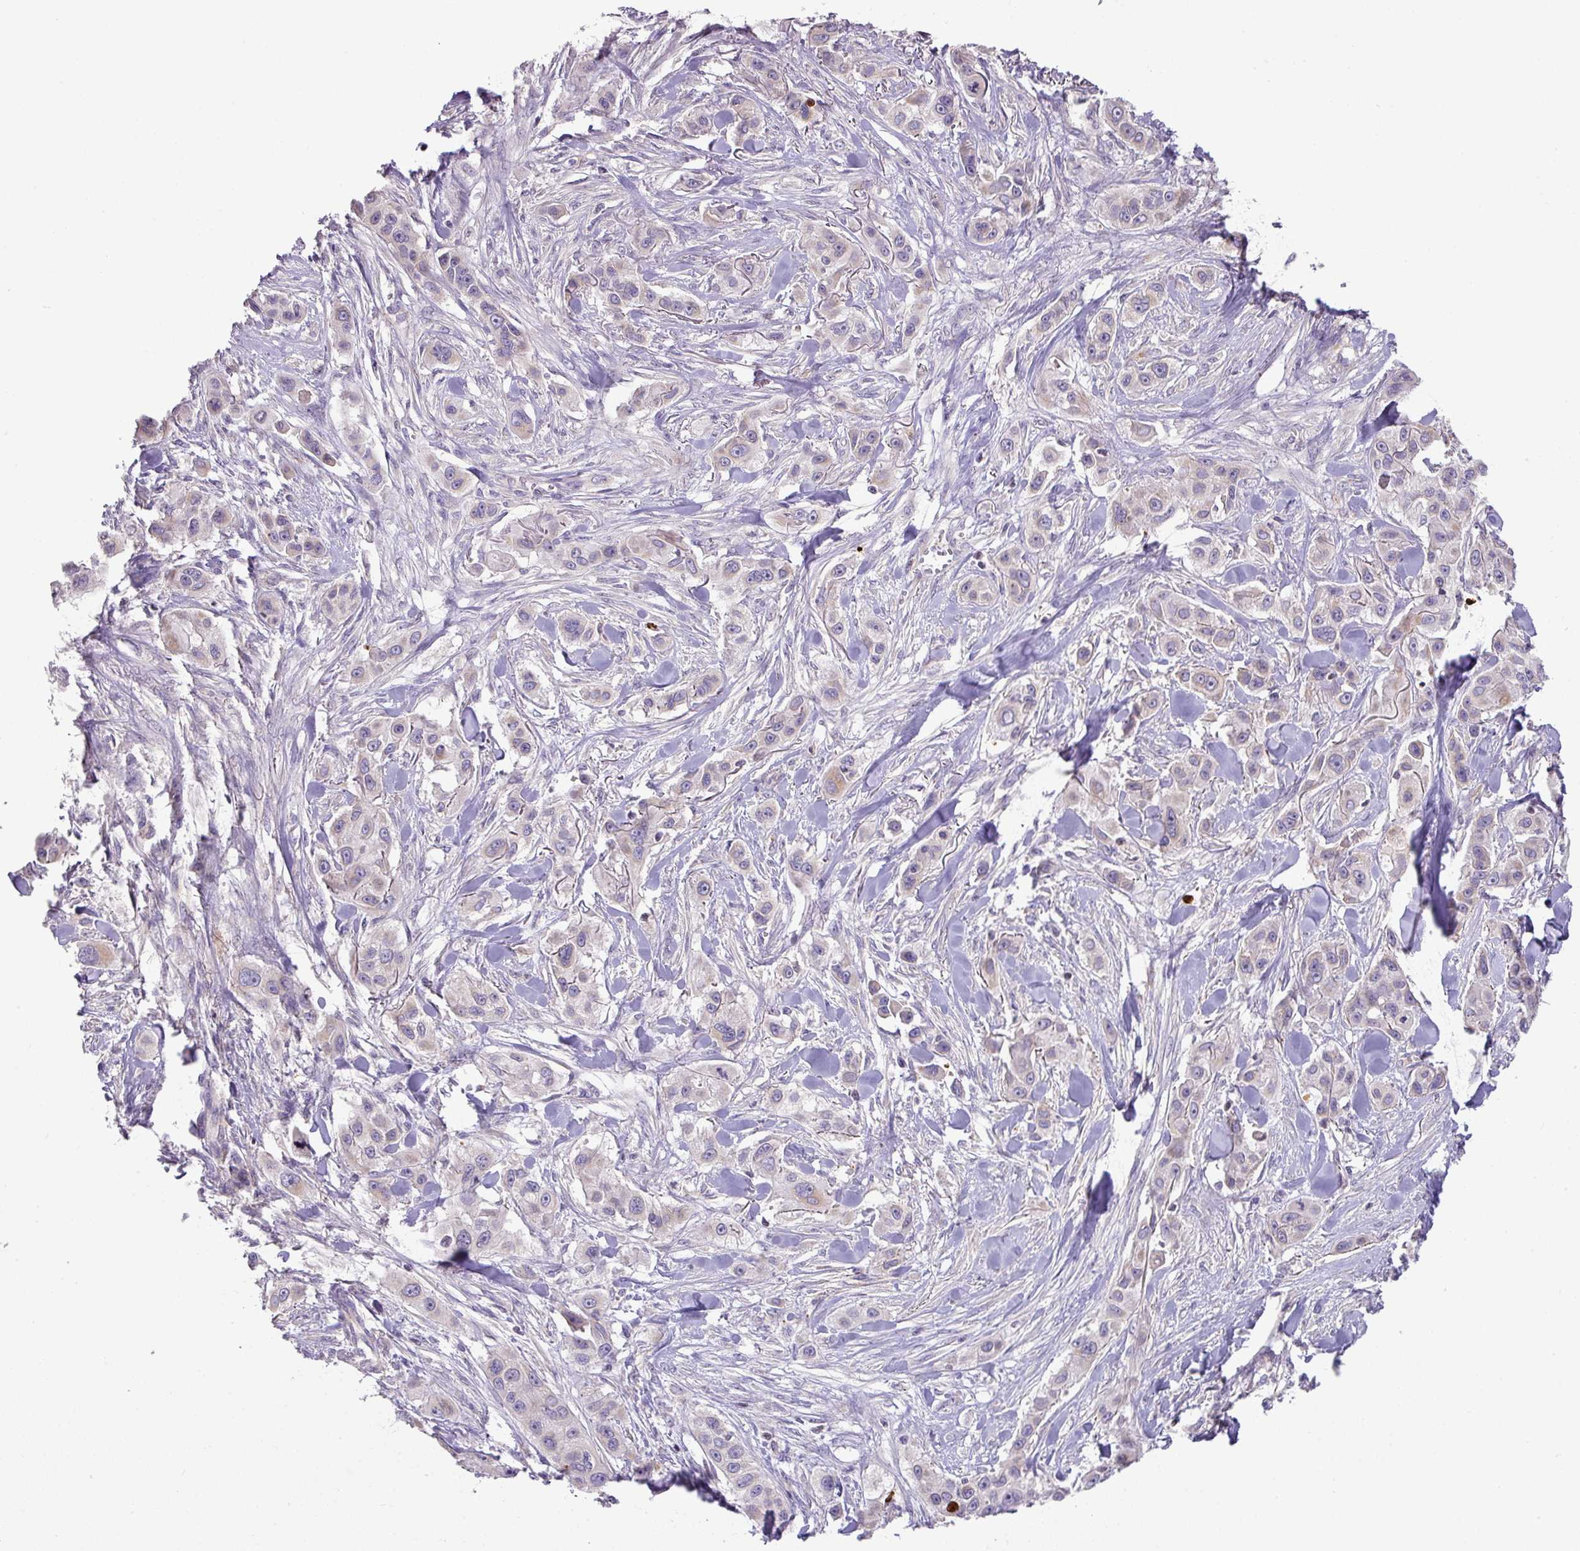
{"staining": {"intensity": "negative", "quantity": "none", "location": "none"}, "tissue": "skin cancer", "cell_type": "Tumor cells", "image_type": "cancer", "snomed": [{"axis": "morphology", "description": "Squamous cell carcinoma, NOS"}, {"axis": "topography", "description": "Skin"}], "caption": "Human squamous cell carcinoma (skin) stained for a protein using immunohistochemistry displays no positivity in tumor cells.", "gene": "ZNF394", "patient": {"sex": "male", "age": 63}}